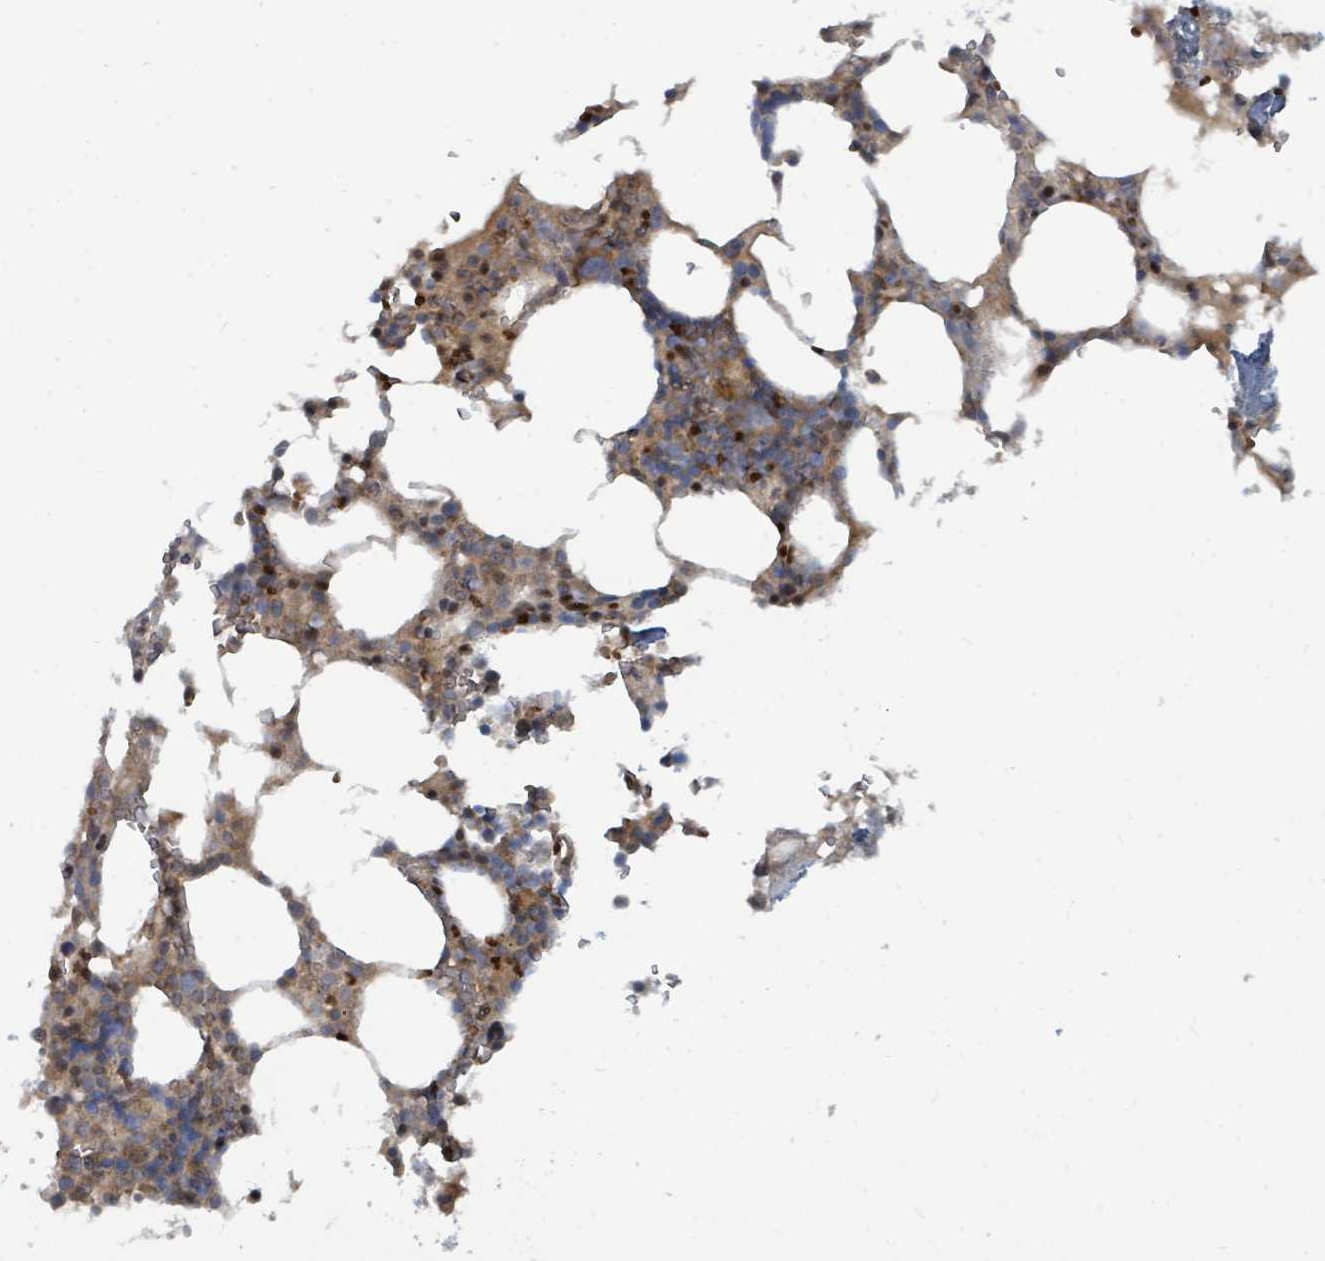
{"staining": {"intensity": "moderate", "quantity": "25%-75%", "location": "cytoplasmic/membranous,nuclear"}, "tissue": "bone marrow", "cell_type": "Hematopoietic cells", "image_type": "normal", "snomed": [{"axis": "morphology", "description": "Normal tissue, NOS"}, {"axis": "topography", "description": "Bone marrow"}], "caption": "This photomicrograph shows unremarkable bone marrow stained with immunohistochemistry to label a protein in brown. The cytoplasmic/membranous,nuclear of hematopoietic cells show moderate positivity for the protein. Nuclei are counter-stained blue.", "gene": "TRDMT1", "patient": {"sex": "male", "age": 64}}